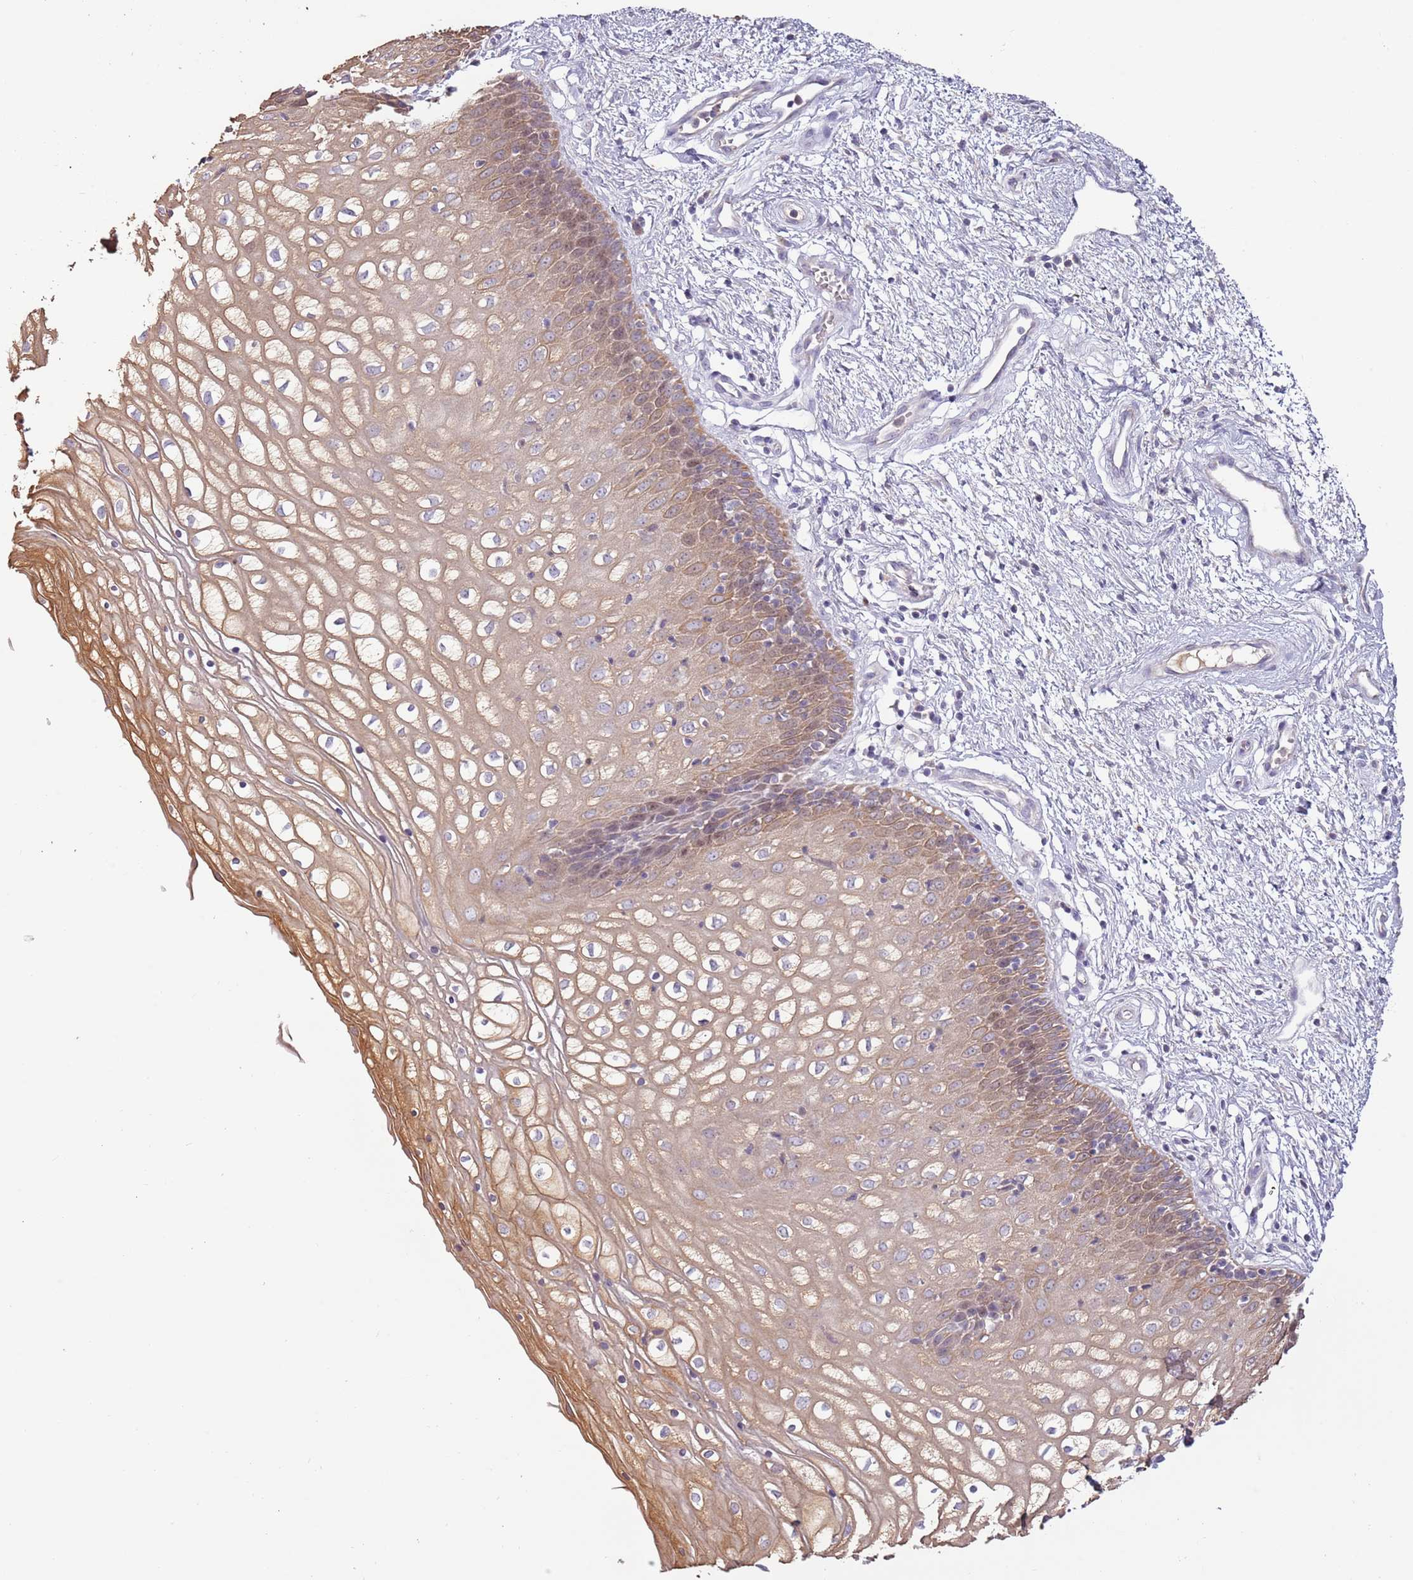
{"staining": {"intensity": "moderate", "quantity": ">75%", "location": "cytoplasmic/membranous"}, "tissue": "vagina", "cell_type": "Squamous epithelial cells", "image_type": "normal", "snomed": [{"axis": "morphology", "description": "Normal tissue, NOS"}, {"axis": "topography", "description": "Vagina"}], "caption": "Brown immunohistochemical staining in unremarkable vagina reveals moderate cytoplasmic/membranous expression in approximately >75% of squamous epithelial cells.", "gene": "SYS1", "patient": {"sex": "female", "age": 34}}